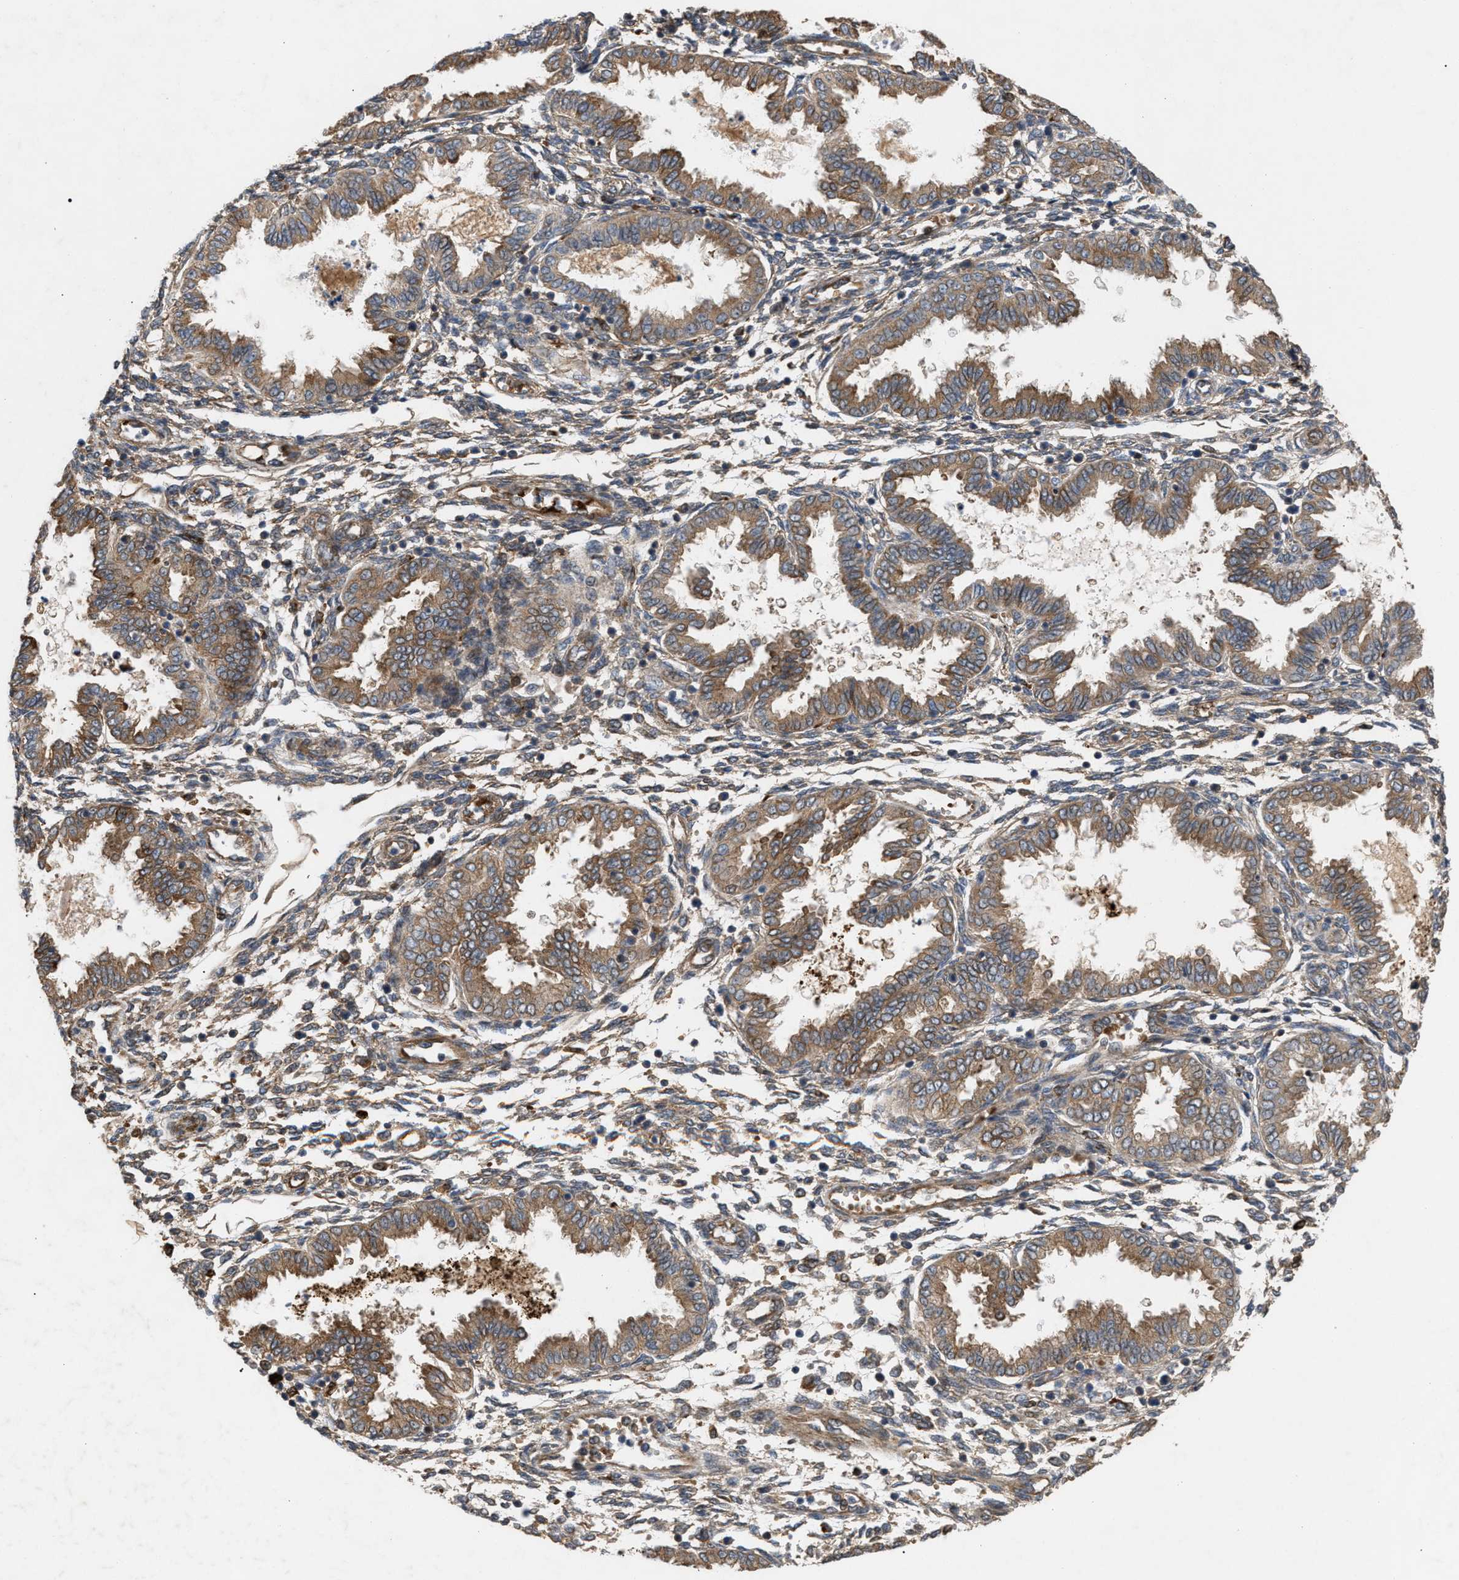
{"staining": {"intensity": "moderate", "quantity": "25%-75%", "location": "cytoplasmic/membranous"}, "tissue": "endometrium", "cell_type": "Cells in endometrial stroma", "image_type": "normal", "snomed": [{"axis": "morphology", "description": "Normal tissue, NOS"}, {"axis": "topography", "description": "Endometrium"}], "caption": "Cells in endometrial stroma demonstrate medium levels of moderate cytoplasmic/membranous positivity in approximately 25%-75% of cells in unremarkable endometrium. The staining was performed using DAB to visualize the protein expression in brown, while the nuclei were stained in blue with hematoxylin (Magnification: 20x).", "gene": "GCC1", "patient": {"sex": "female", "age": 33}}